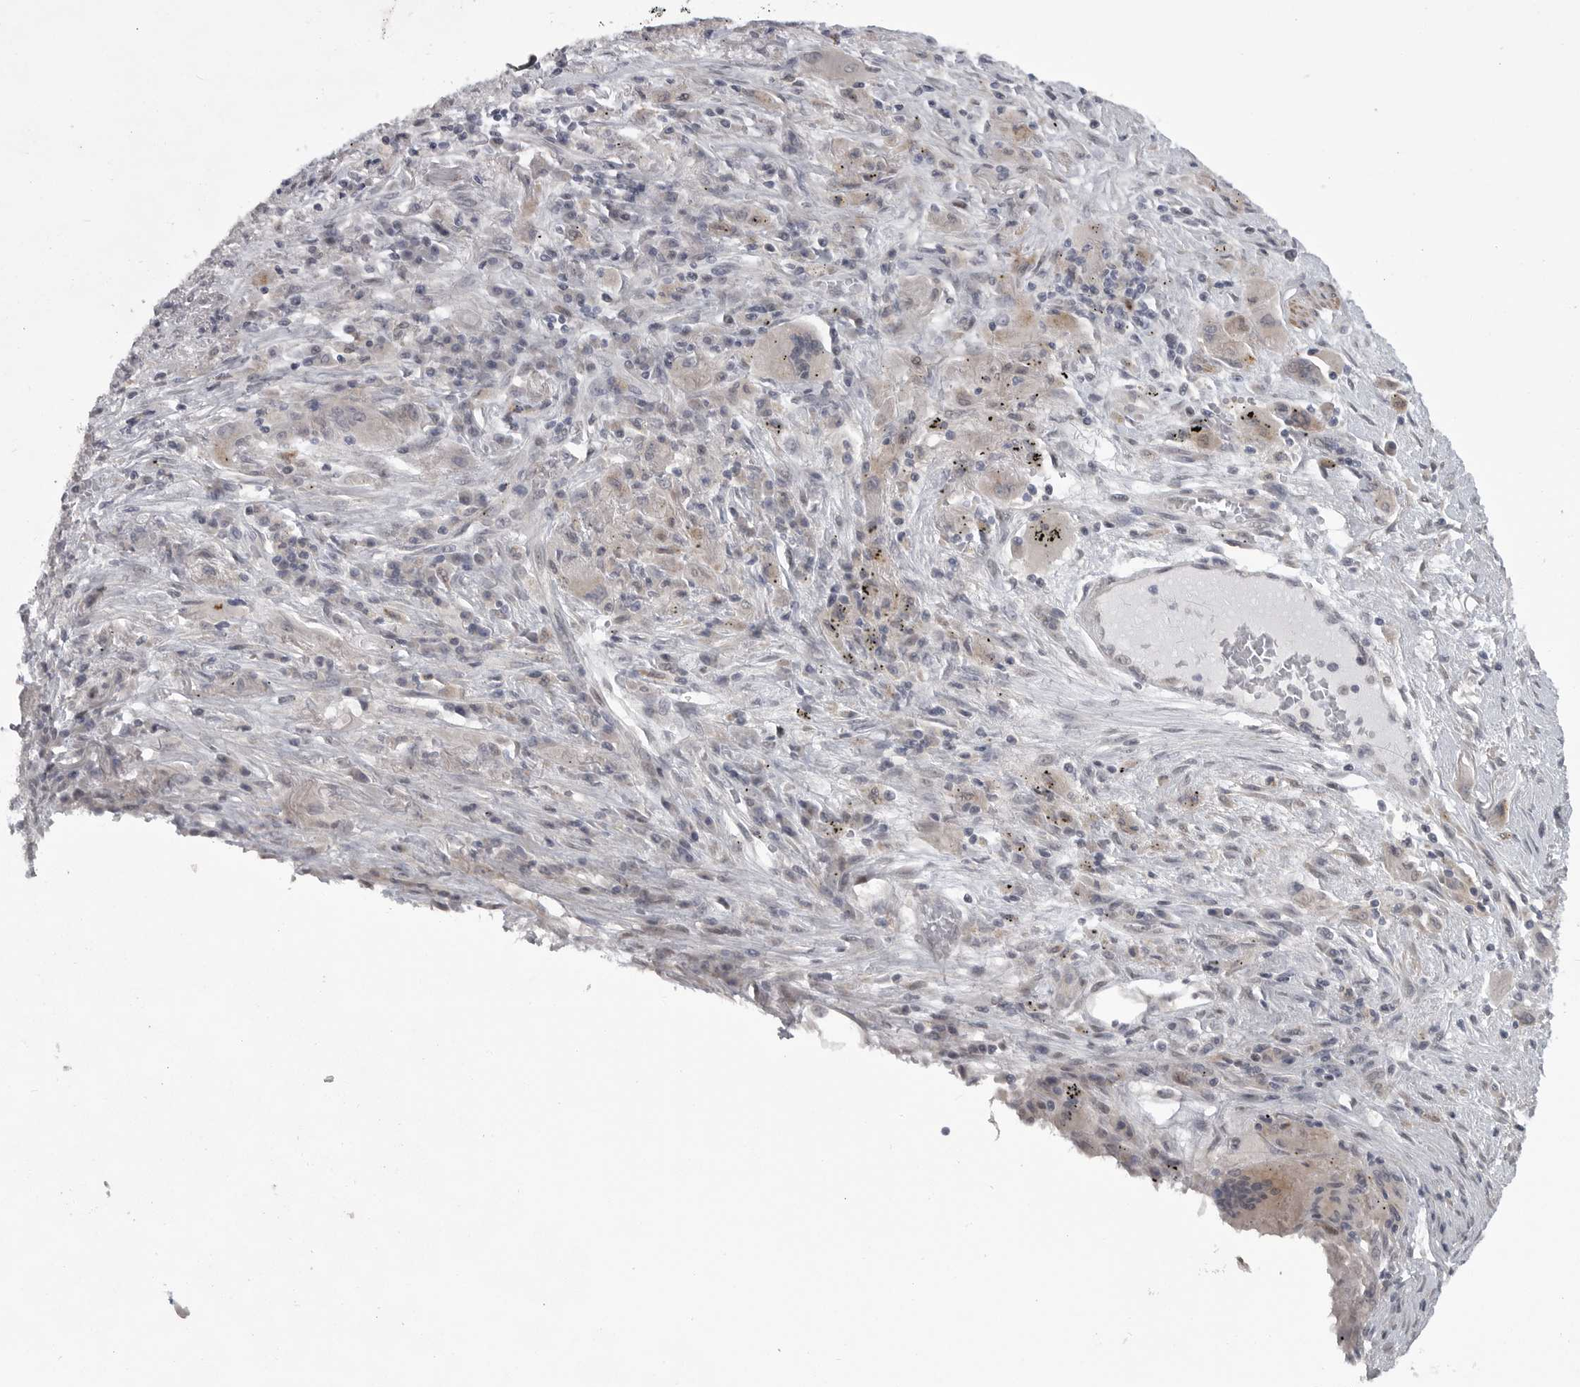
{"staining": {"intensity": "negative", "quantity": "none", "location": "none"}, "tissue": "lung cancer", "cell_type": "Tumor cells", "image_type": "cancer", "snomed": [{"axis": "morphology", "description": "Squamous cell carcinoma, NOS"}, {"axis": "topography", "description": "Lung"}], "caption": "Immunohistochemistry (IHC) photomicrograph of lung cancer (squamous cell carcinoma) stained for a protein (brown), which demonstrates no positivity in tumor cells.", "gene": "PPP1R9A", "patient": {"sex": "male", "age": 61}}